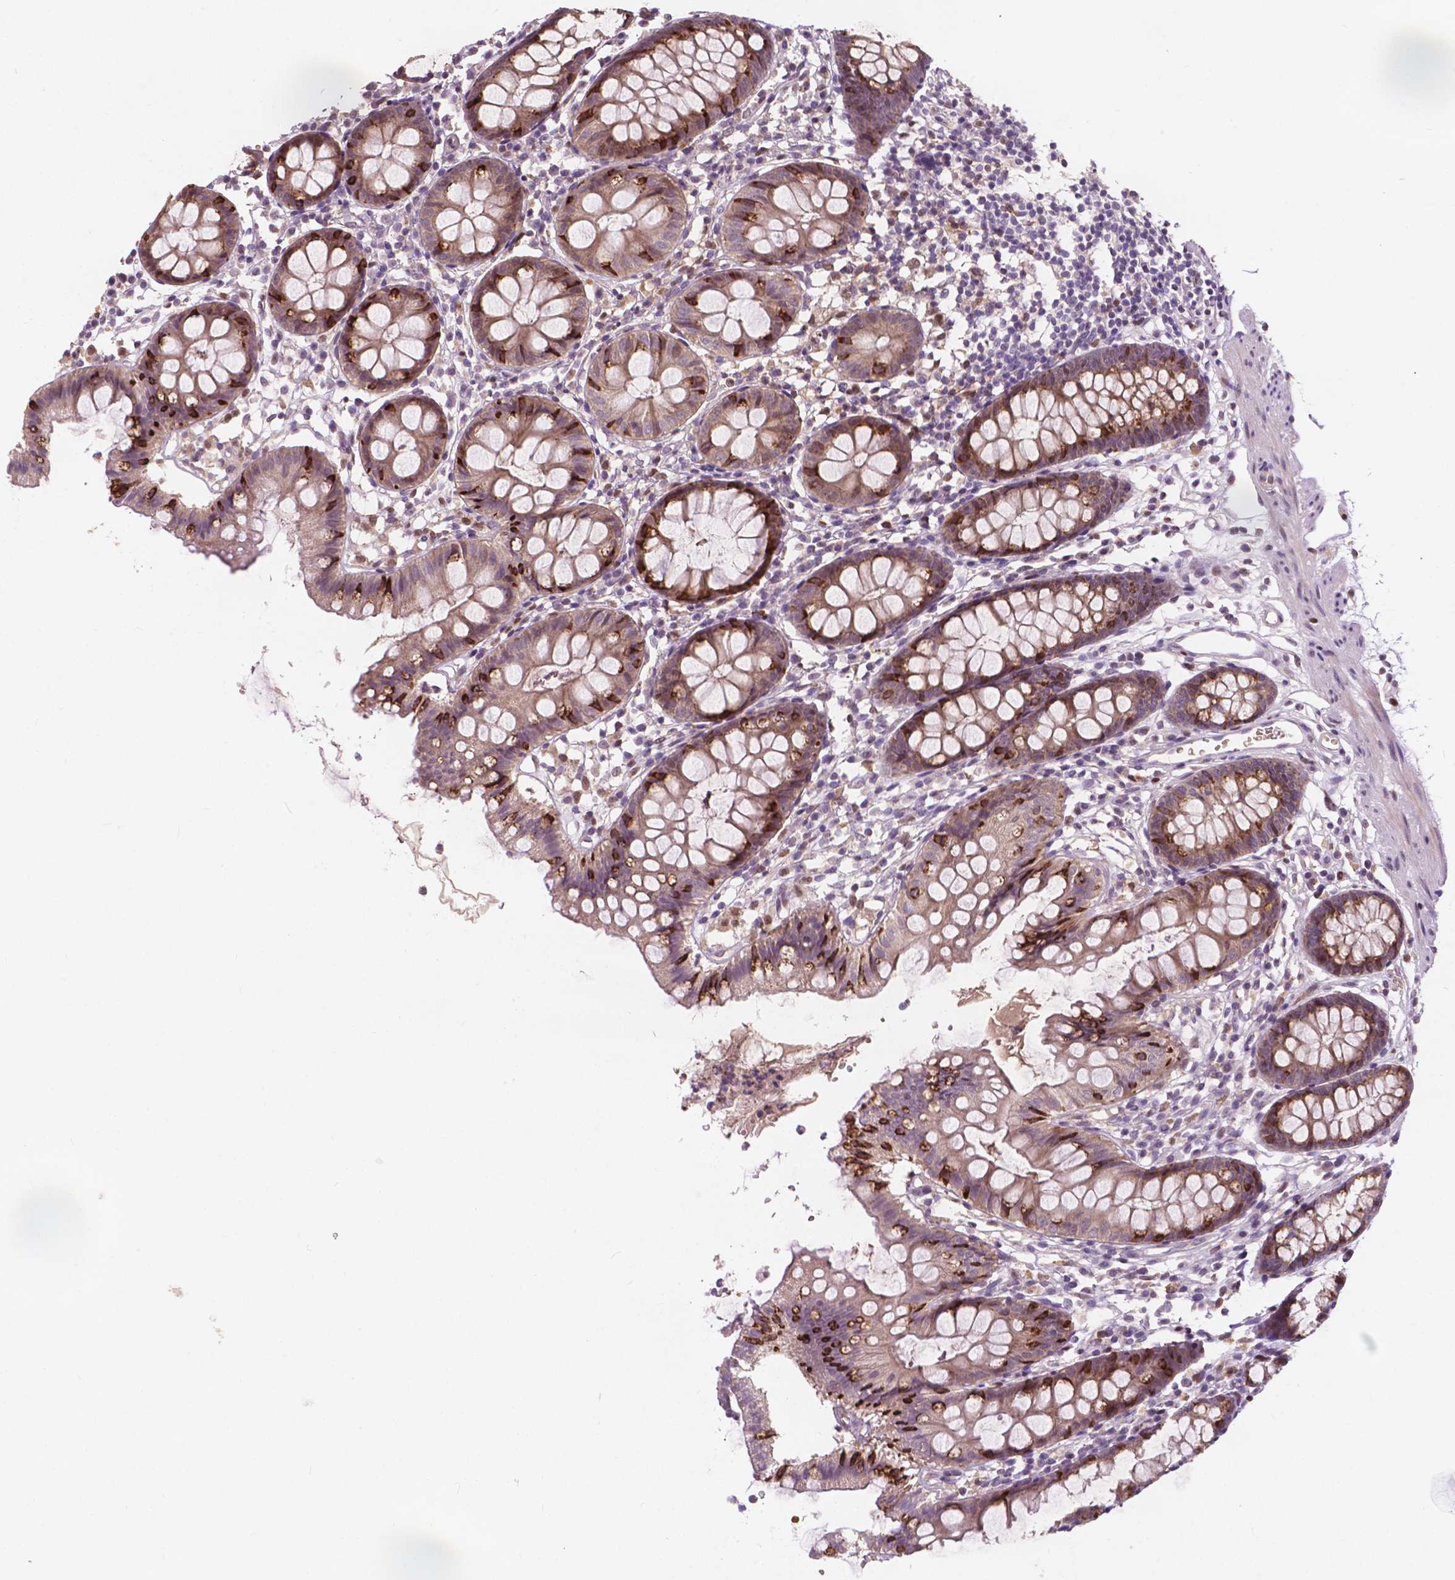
{"staining": {"intensity": "weak", "quantity": ">75%", "location": "cytoplasmic/membranous"}, "tissue": "colon", "cell_type": "Endothelial cells", "image_type": "normal", "snomed": [{"axis": "morphology", "description": "Normal tissue, NOS"}, {"axis": "topography", "description": "Colon"}], "caption": "Immunohistochemical staining of benign human colon exhibits weak cytoplasmic/membranous protein expression in about >75% of endothelial cells. (DAB = brown stain, brightfield microscopy at high magnification).", "gene": "DUSP16", "patient": {"sex": "female", "age": 84}}